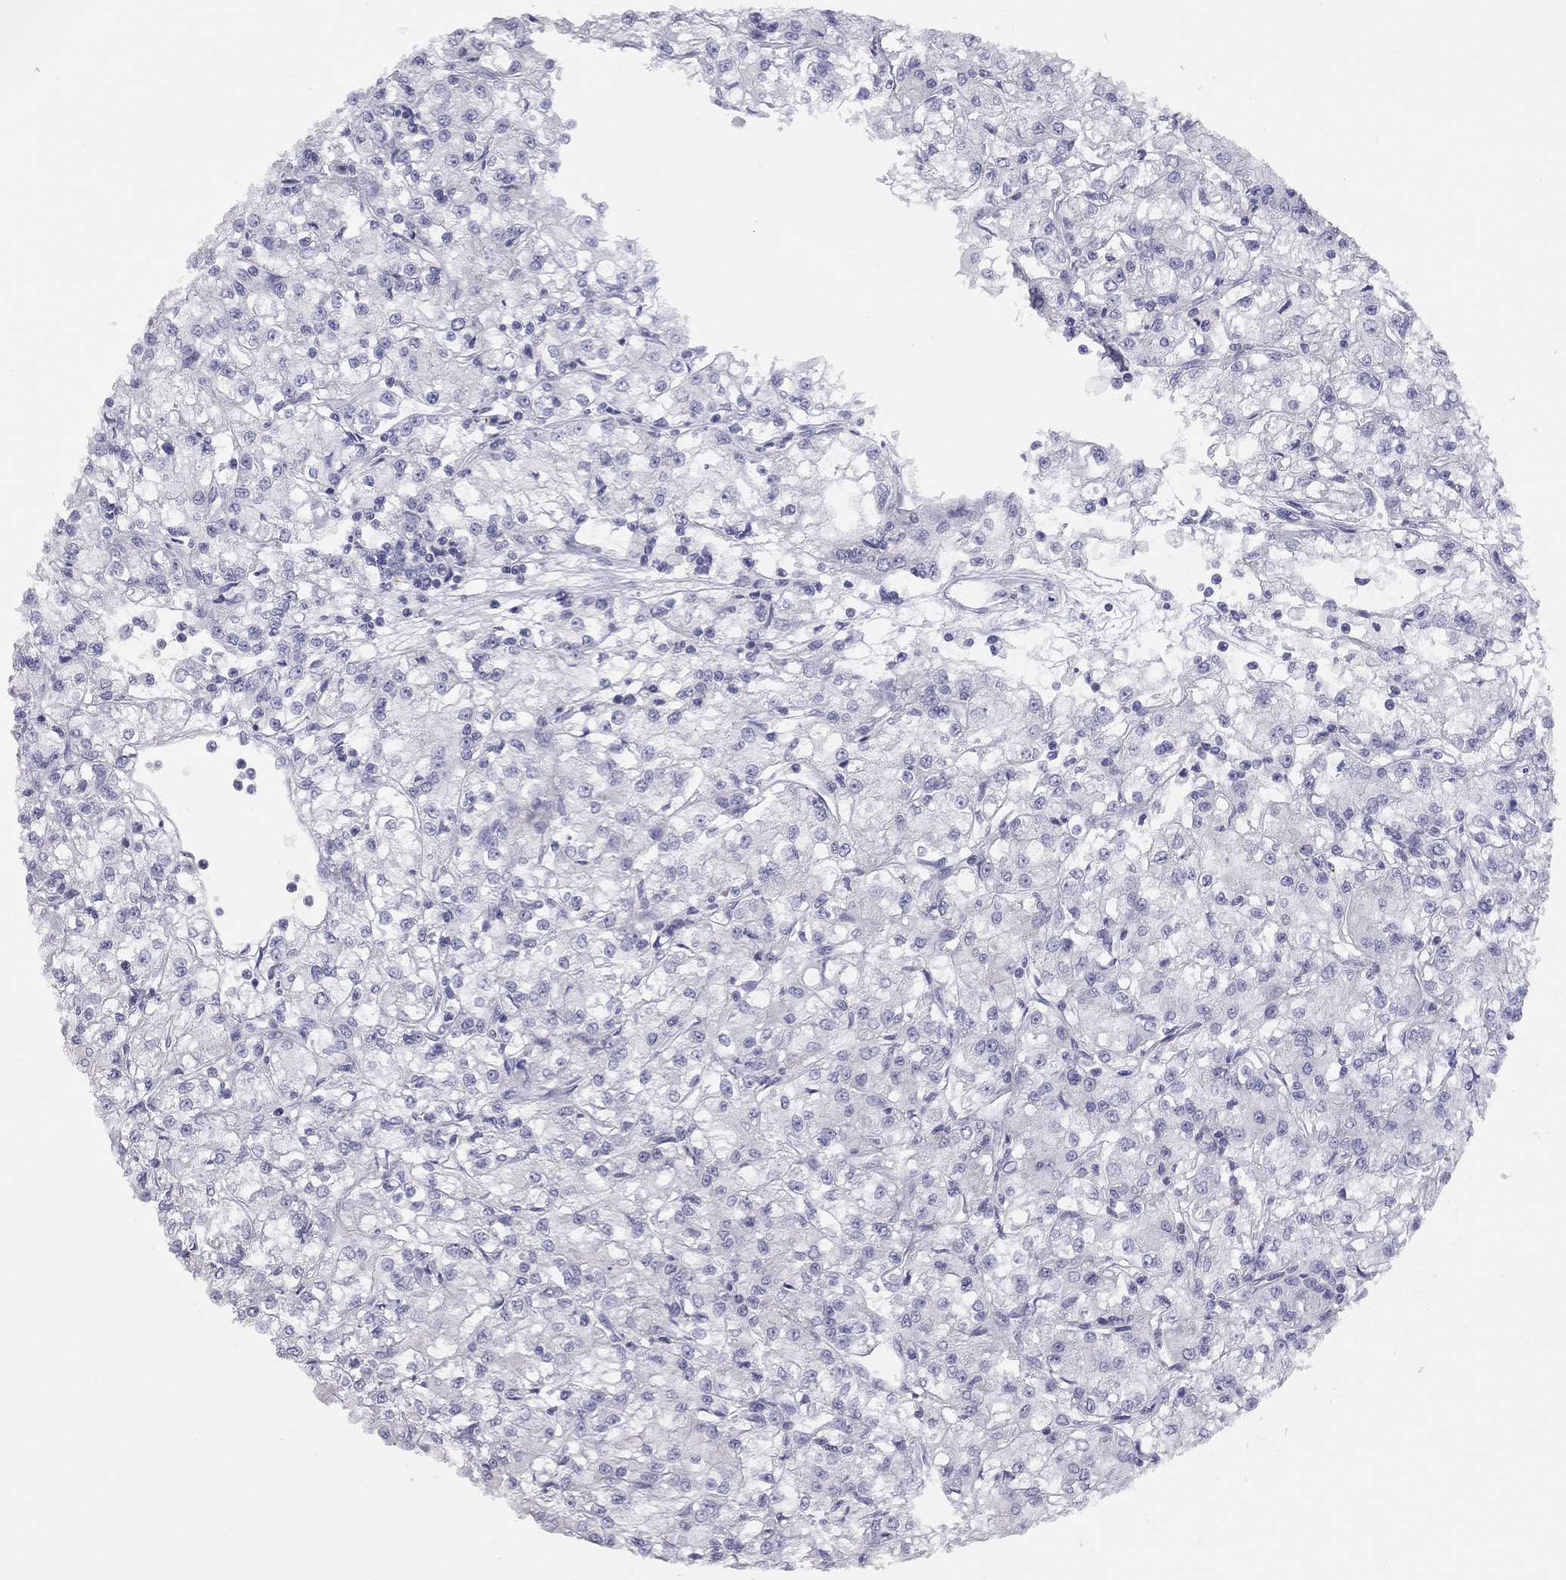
{"staining": {"intensity": "negative", "quantity": "none", "location": "none"}, "tissue": "renal cancer", "cell_type": "Tumor cells", "image_type": "cancer", "snomed": [{"axis": "morphology", "description": "Adenocarcinoma, NOS"}, {"axis": "topography", "description": "Kidney"}], "caption": "A high-resolution image shows IHC staining of renal cancer, which shows no significant staining in tumor cells.", "gene": "ADCYAP1", "patient": {"sex": "female", "age": 59}}